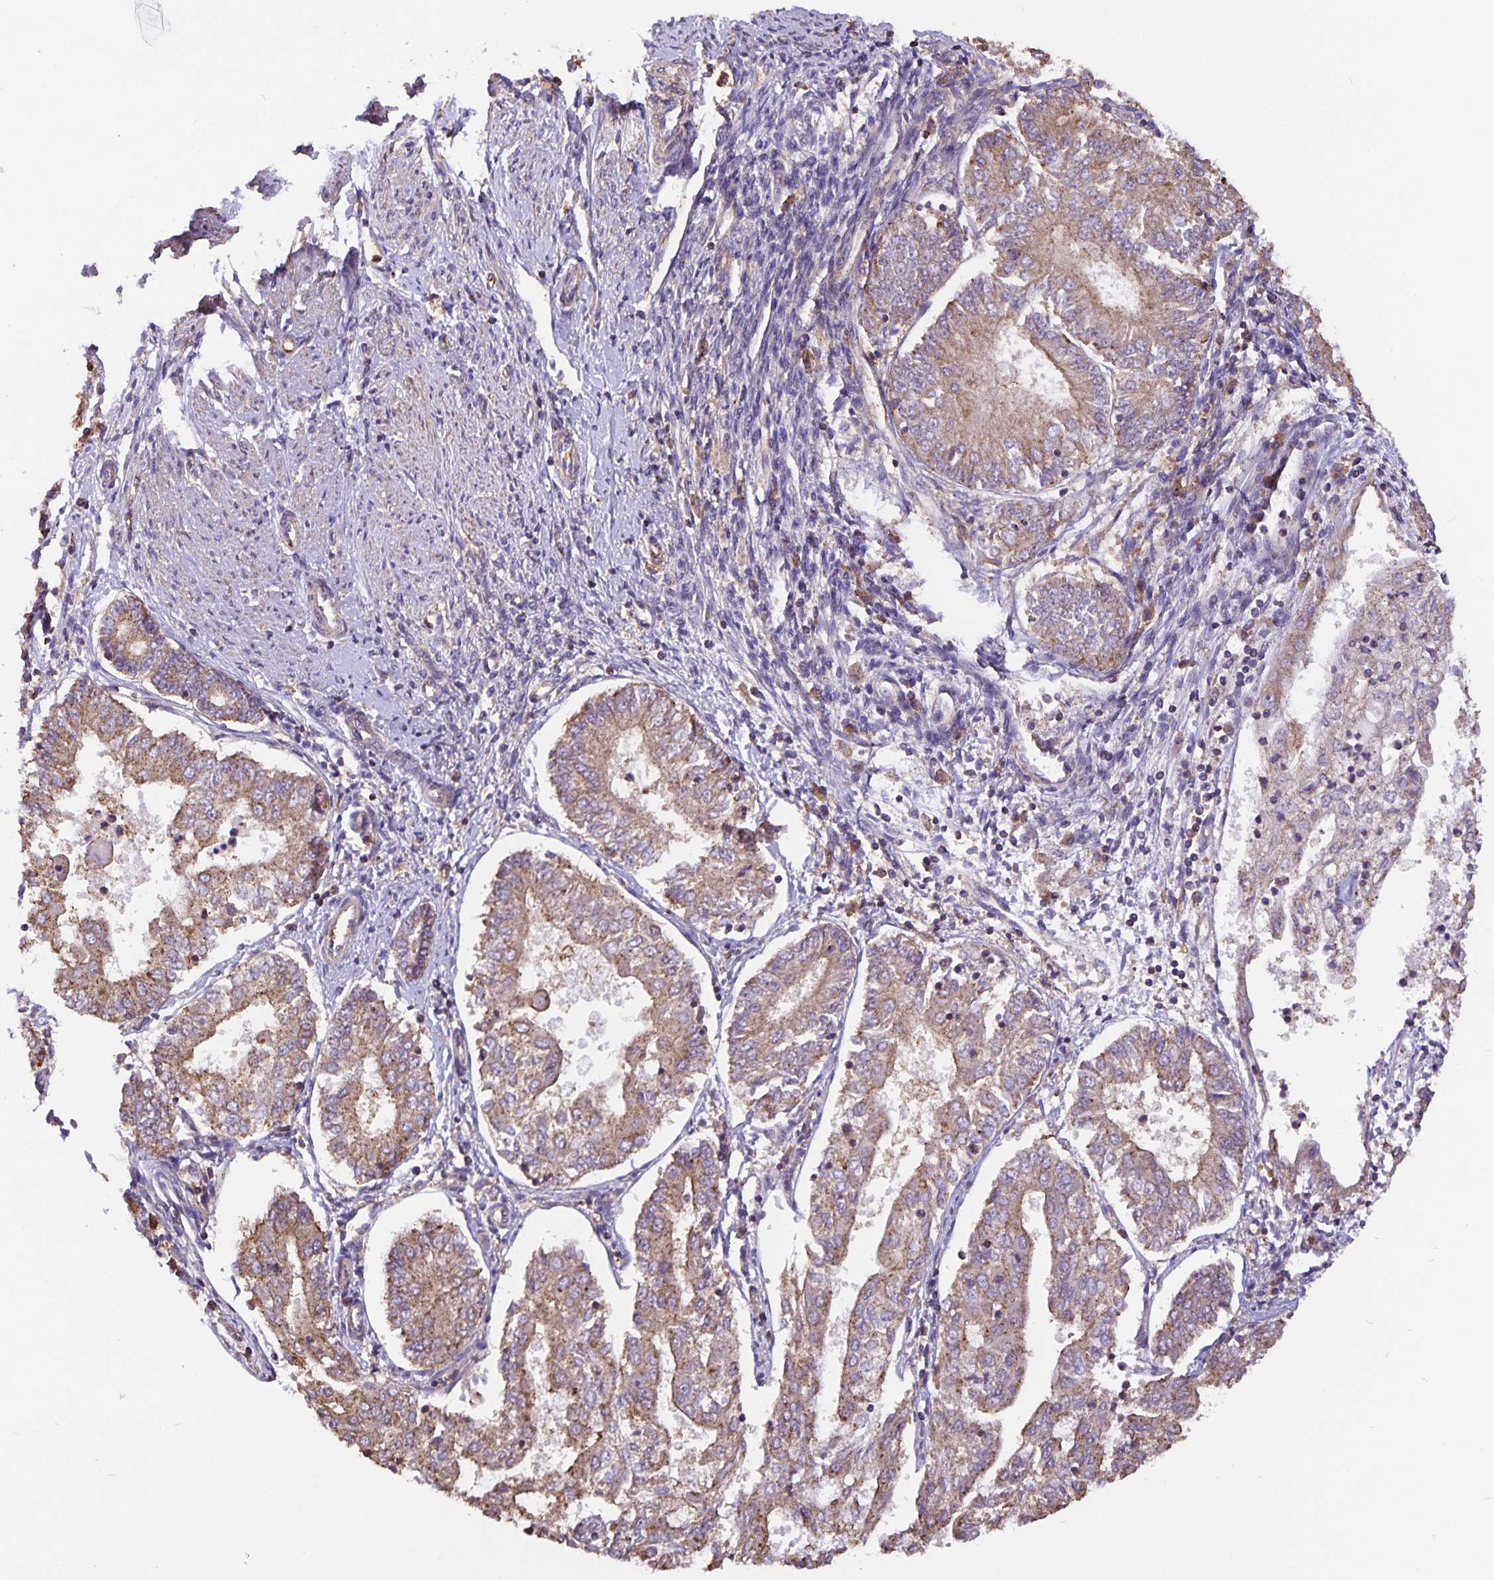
{"staining": {"intensity": "moderate", "quantity": ">75%", "location": "cytoplasmic/membranous"}, "tissue": "endometrial cancer", "cell_type": "Tumor cells", "image_type": "cancer", "snomed": [{"axis": "morphology", "description": "Adenocarcinoma, NOS"}, {"axis": "topography", "description": "Endometrium"}], "caption": "Protein expression by immunohistochemistry (IHC) exhibits moderate cytoplasmic/membranous expression in about >75% of tumor cells in endometrial cancer (adenocarcinoma).", "gene": "TMEM71", "patient": {"sex": "female", "age": 68}}